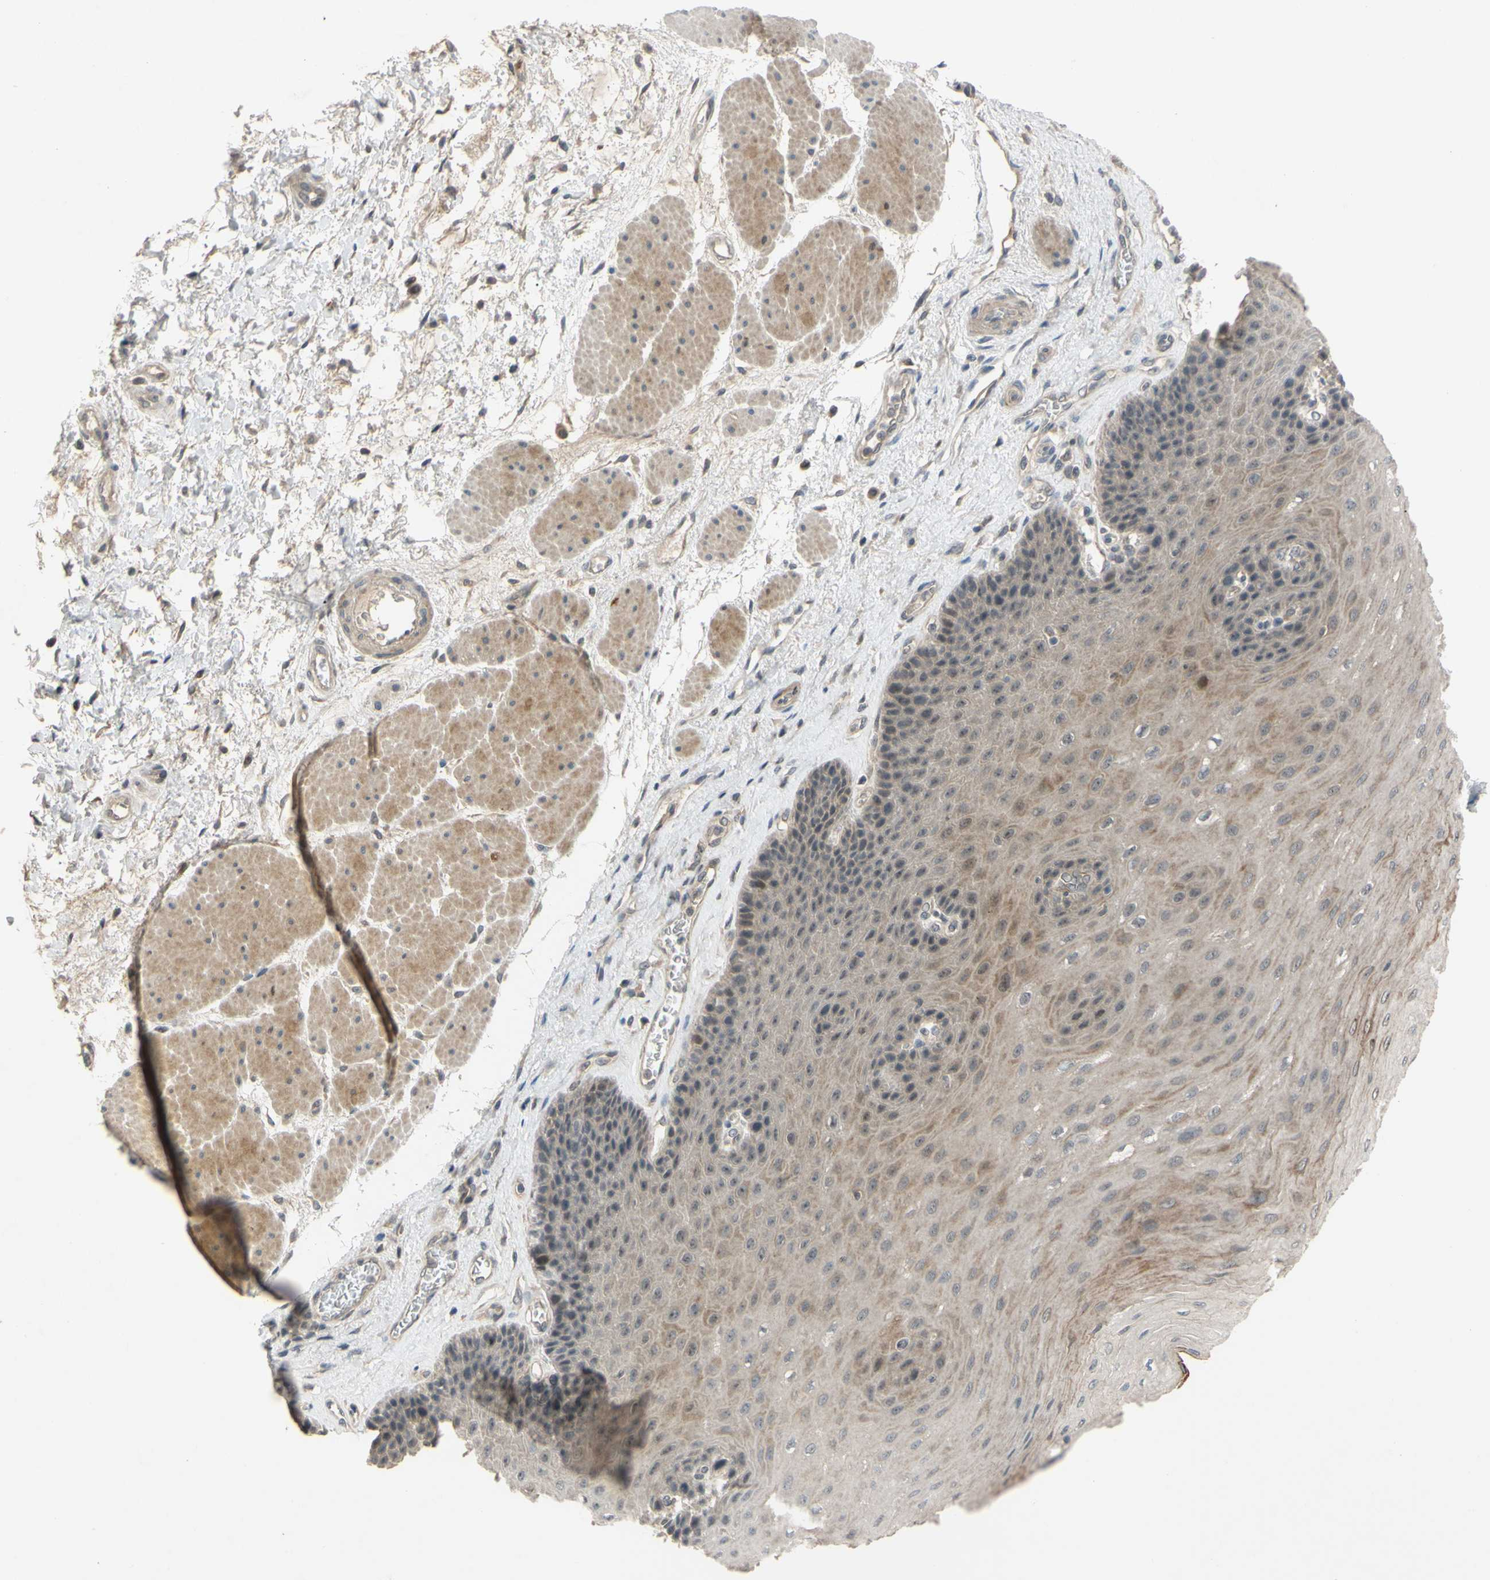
{"staining": {"intensity": "weak", "quantity": "25%-75%", "location": "cytoplasmic/membranous"}, "tissue": "esophagus", "cell_type": "Squamous epithelial cells", "image_type": "normal", "snomed": [{"axis": "morphology", "description": "Normal tissue, NOS"}, {"axis": "topography", "description": "Esophagus"}], "caption": "Weak cytoplasmic/membranous protein staining is identified in approximately 25%-75% of squamous epithelial cells in esophagus.", "gene": "ALK", "patient": {"sex": "female", "age": 72}}